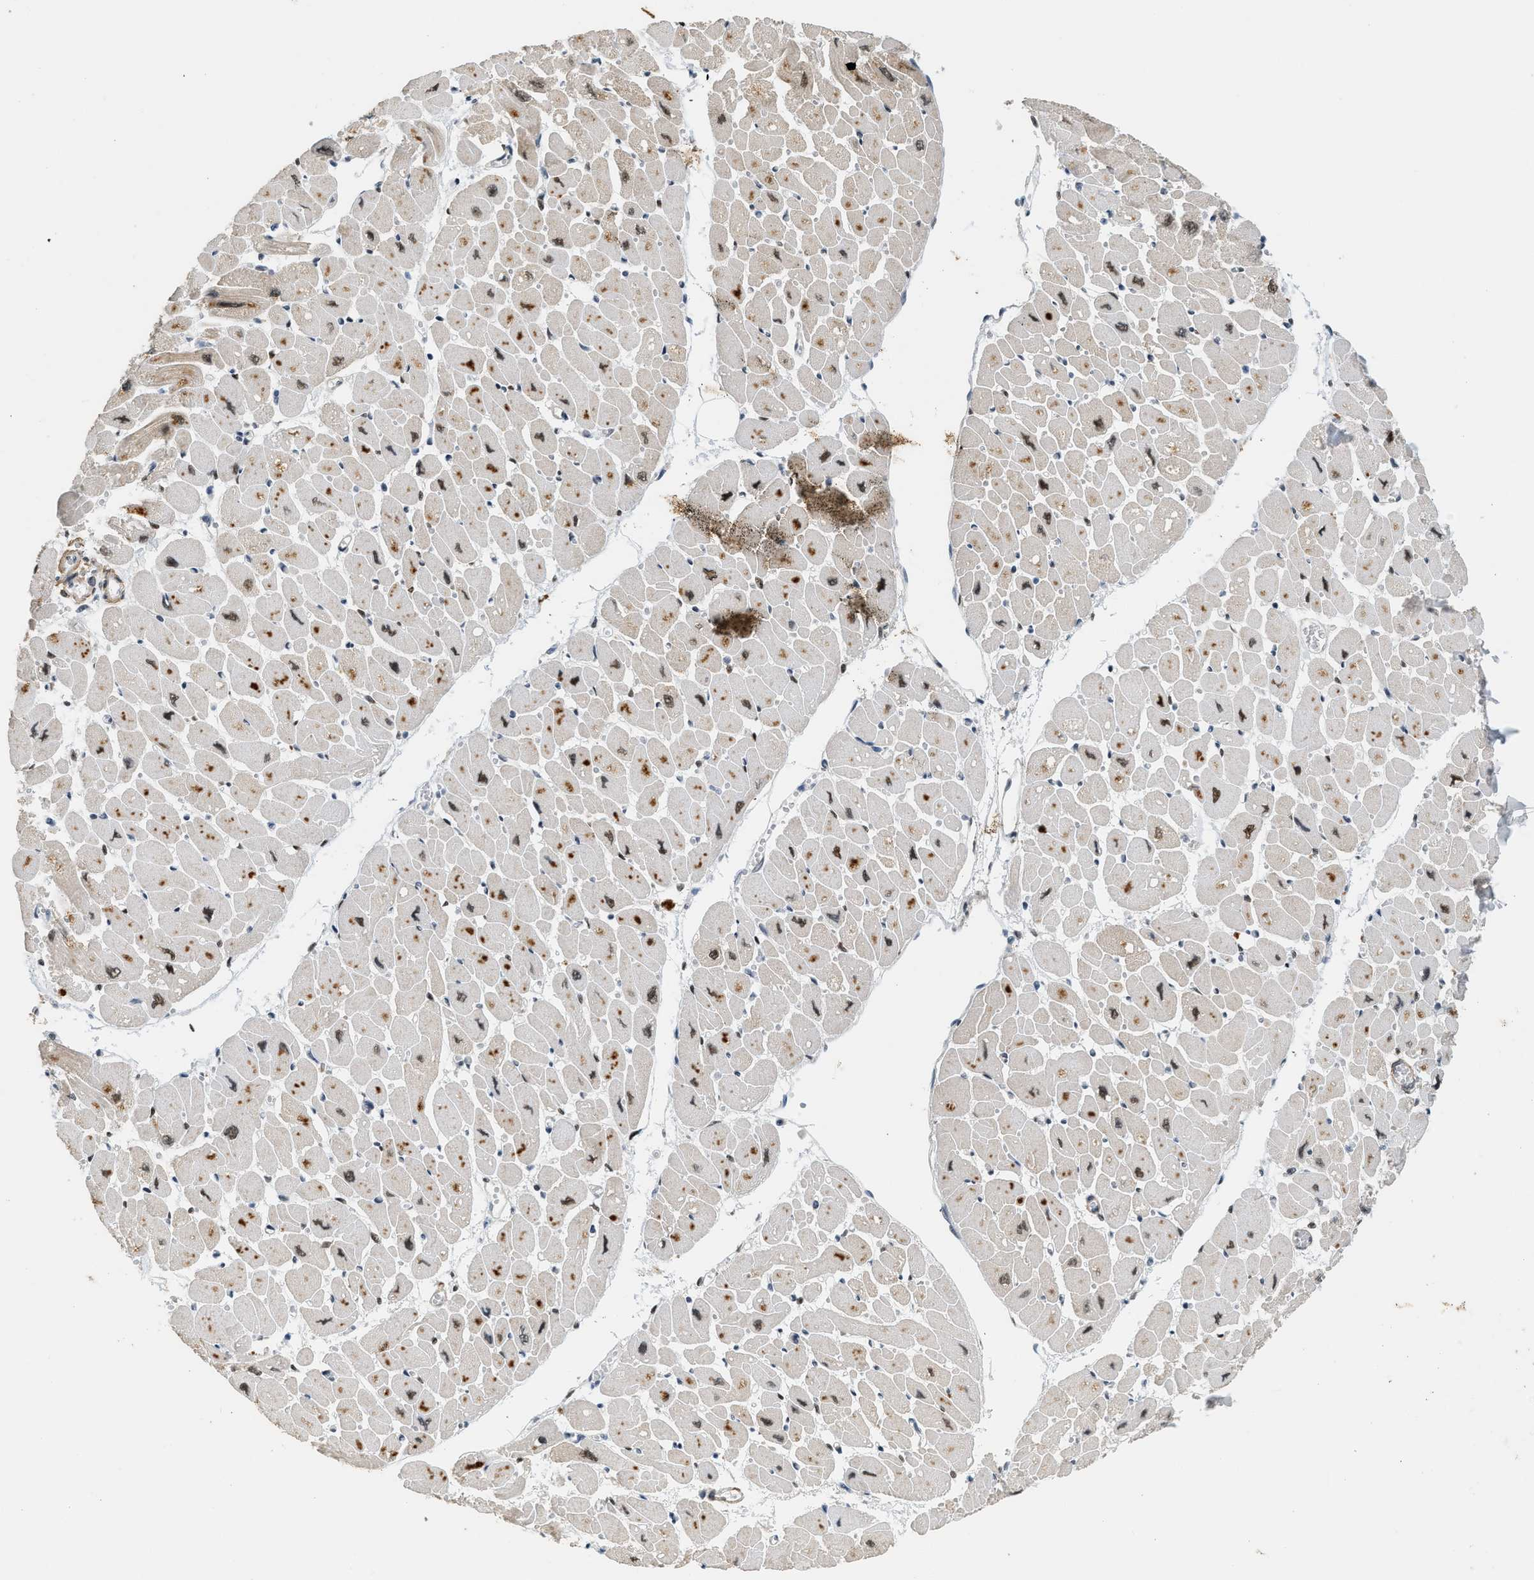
{"staining": {"intensity": "moderate", "quantity": ">75%", "location": "cytoplasmic/membranous,nuclear"}, "tissue": "heart muscle", "cell_type": "Cardiomyocytes", "image_type": "normal", "snomed": [{"axis": "morphology", "description": "Normal tissue, NOS"}, {"axis": "topography", "description": "Heart"}], "caption": "Moderate cytoplasmic/membranous,nuclear staining for a protein is present in approximately >75% of cardiomyocytes of benign heart muscle using immunohistochemistry (IHC).", "gene": "ZBTB20", "patient": {"sex": "female", "age": 54}}